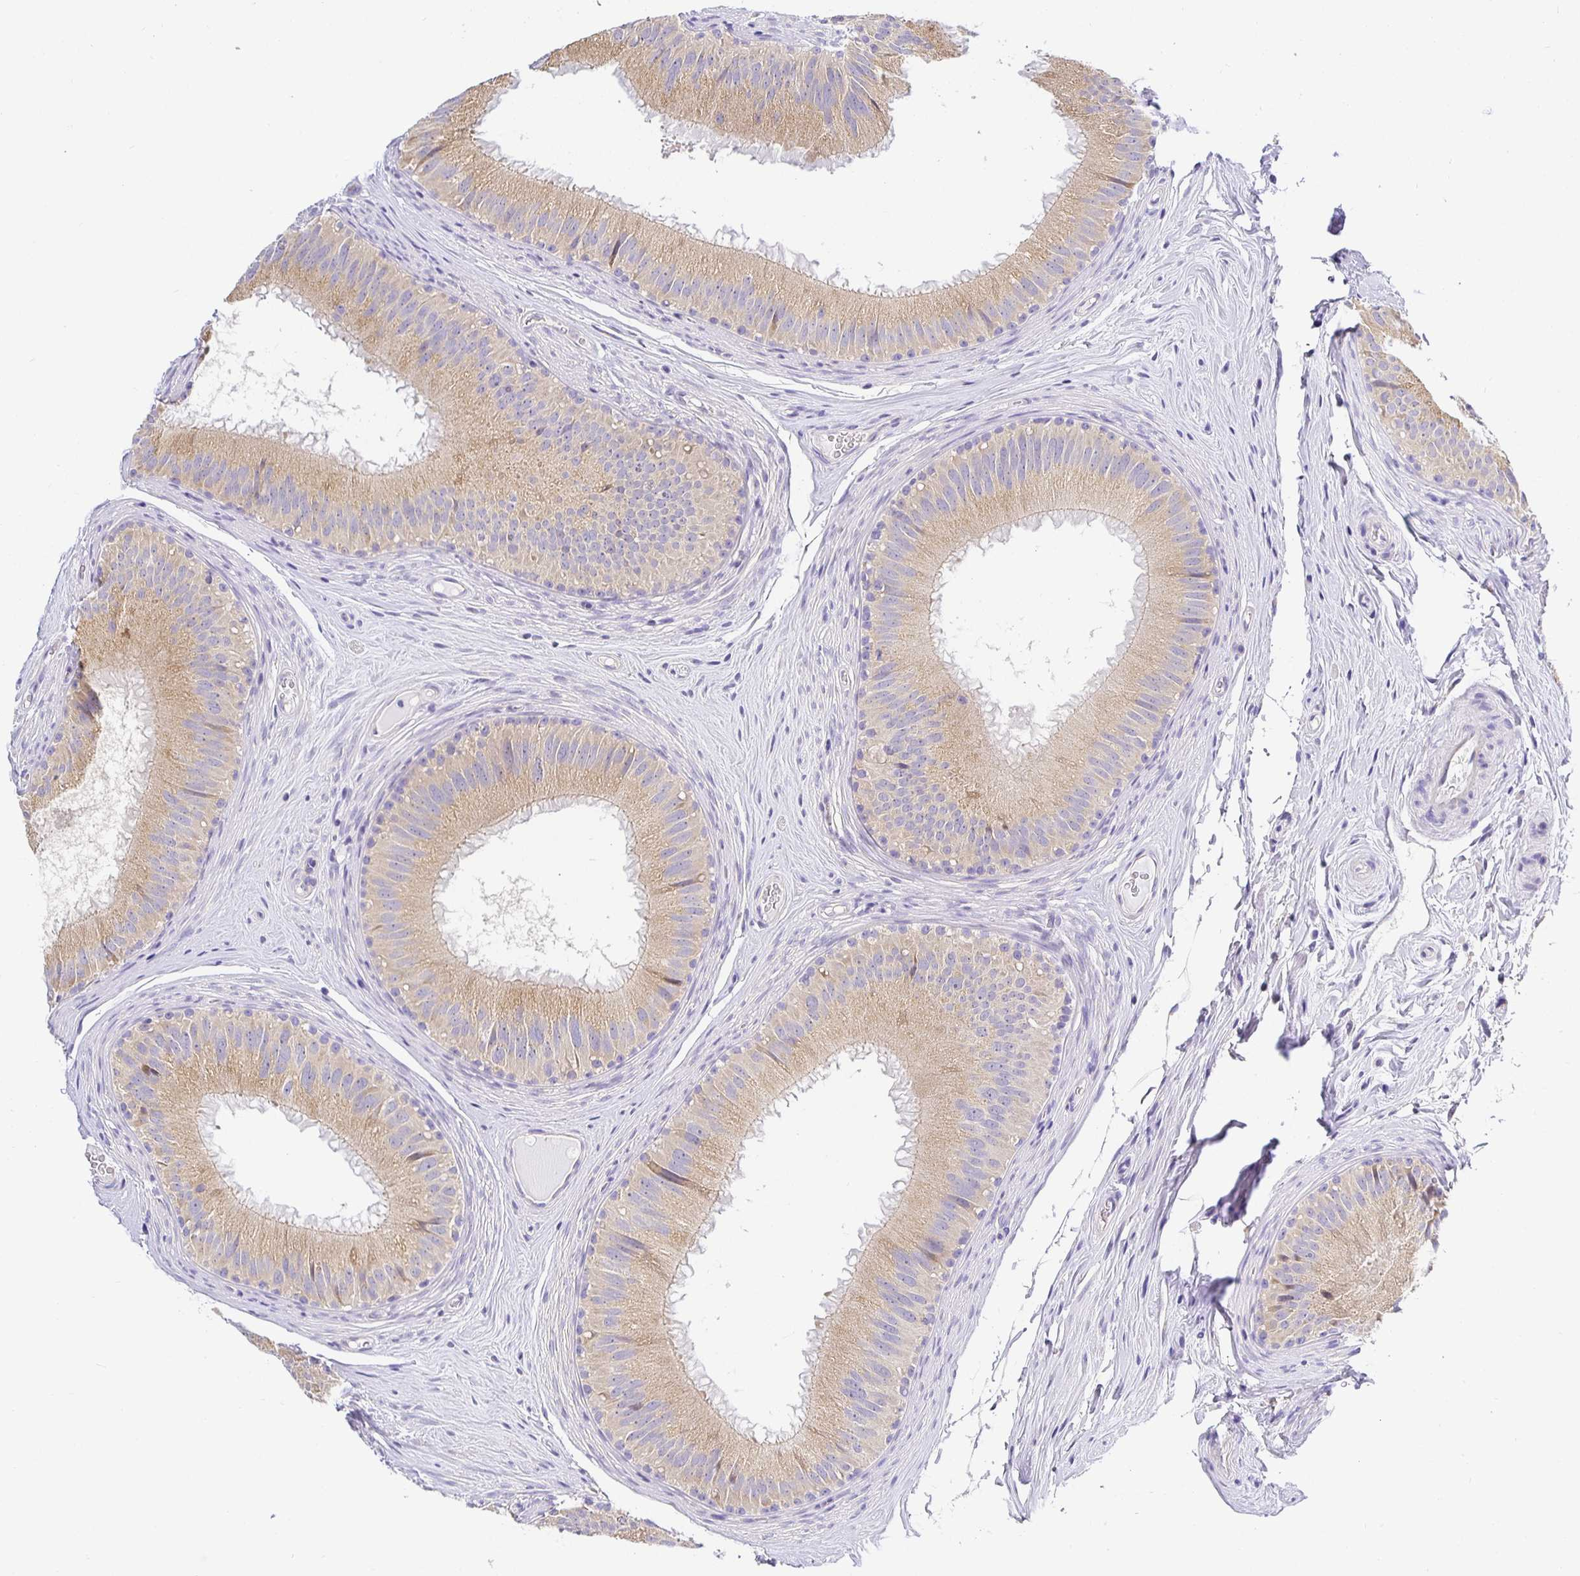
{"staining": {"intensity": "weak", "quantity": ">75%", "location": "cytoplasmic/membranous"}, "tissue": "epididymis", "cell_type": "Glandular cells", "image_type": "normal", "snomed": [{"axis": "morphology", "description": "Normal tissue, NOS"}, {"axis": "topography", "description": "Epididymis"}], "caption": "Brown immunohistochemical staining in unremarkable epididymis reveals weak cytoplasmic/membranous positivity in about >75% of glandular cells. (IHC, brightfield microscopy, high magnification).", "gene": "OPALIN", "patient": {"sex": "male", "age": 44}}